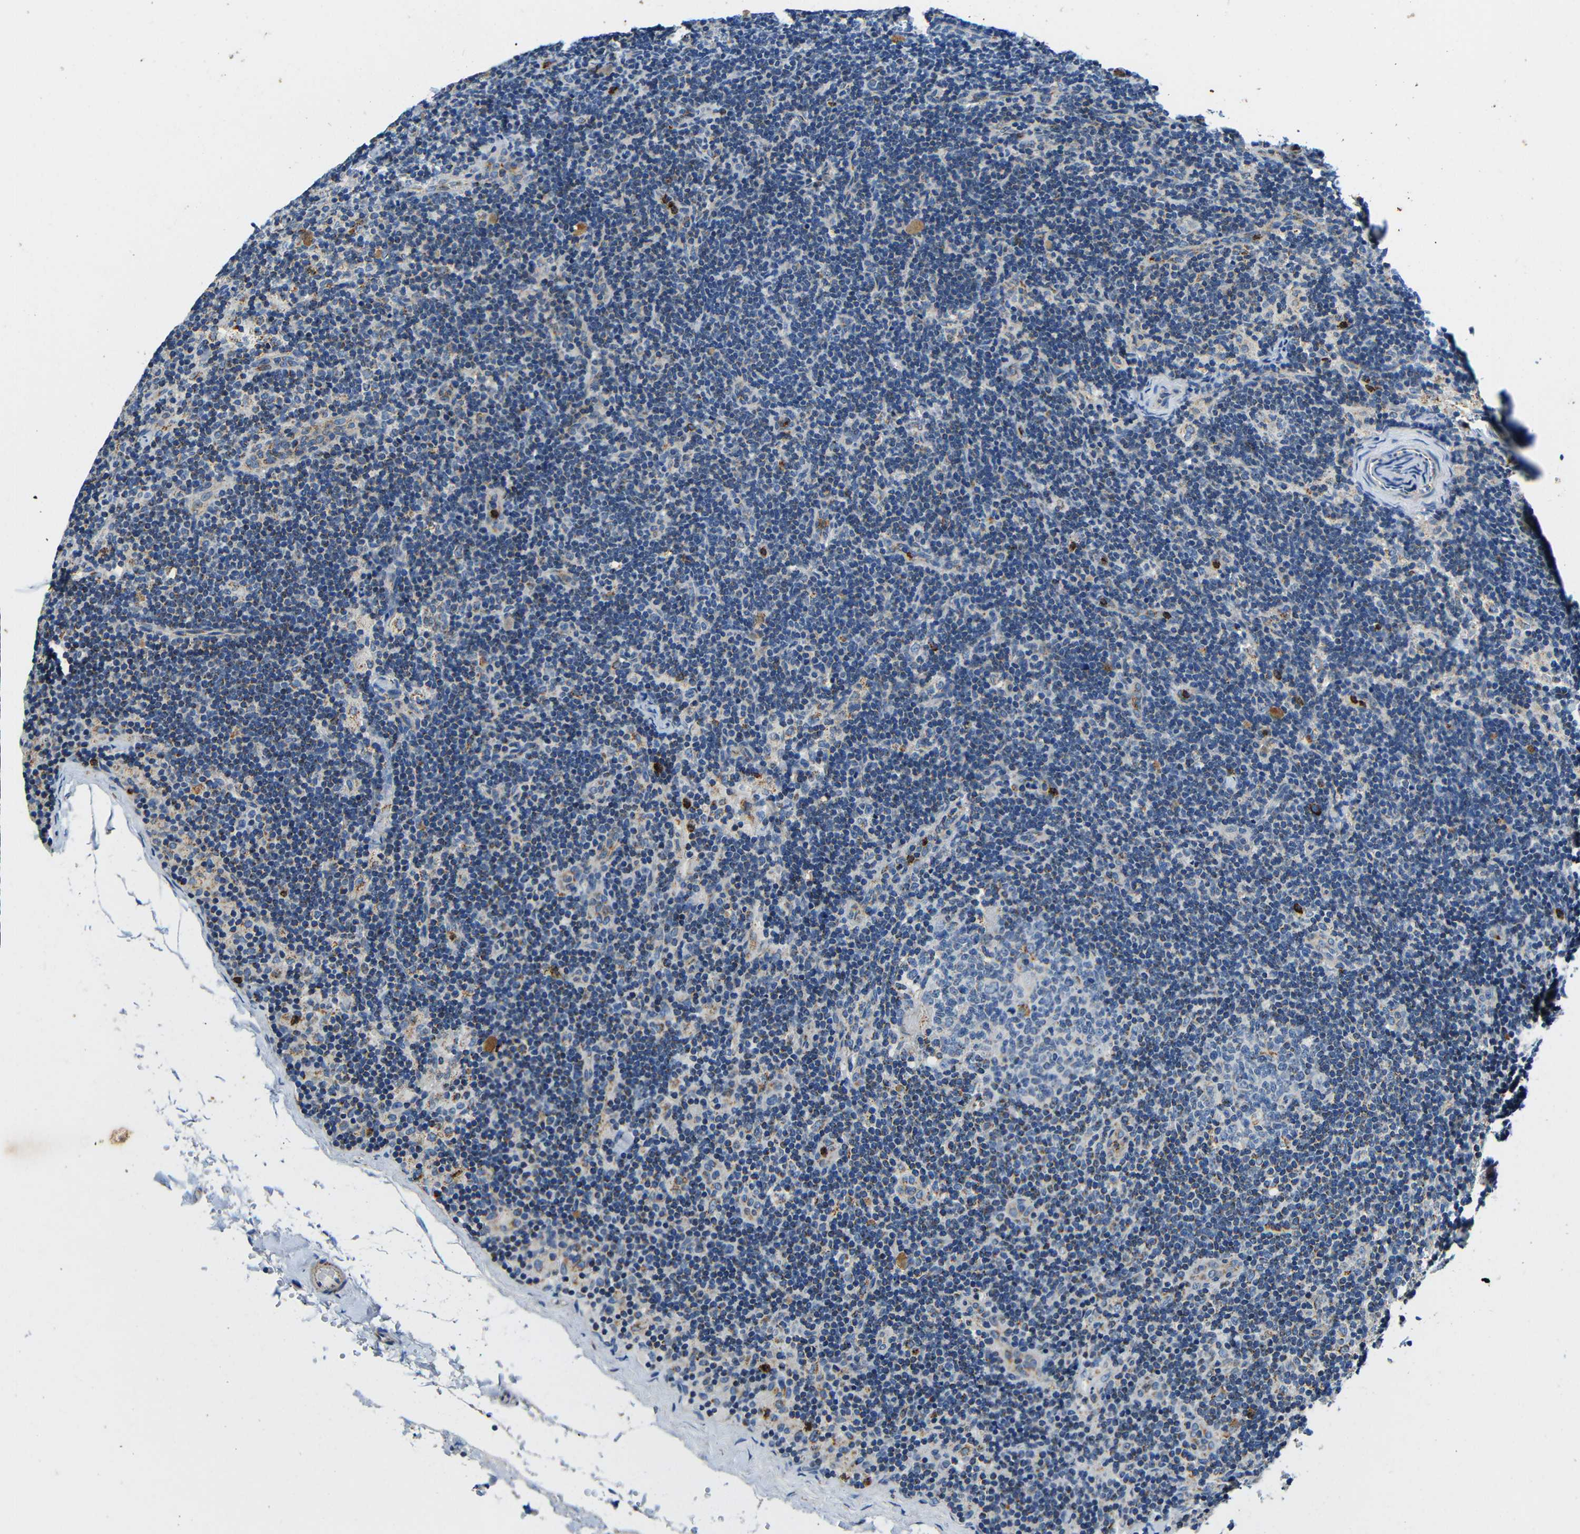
{"staining": {"intensity": "moderate", "quantity": "<25%", "location": "cytoplasmic/membranous"}, "tissue": "lymph node", "cell_type": "Germinal center cells", "image_type": "normal", "snomed": [{"axis": "morphology", "description": "Normal tissue, NOS"}, {"axis": "topography", "description": "Lymph node"}], "caption": "The micrograph displays a brown stain indicating the presence of a protein in the cytoplasmic/membranous of germinal center cells in lymph node. (IHC, brightfield microscopy, high magnification).", "gene": "GALNT18", "patient": {"sex": "female", "age": 14}}